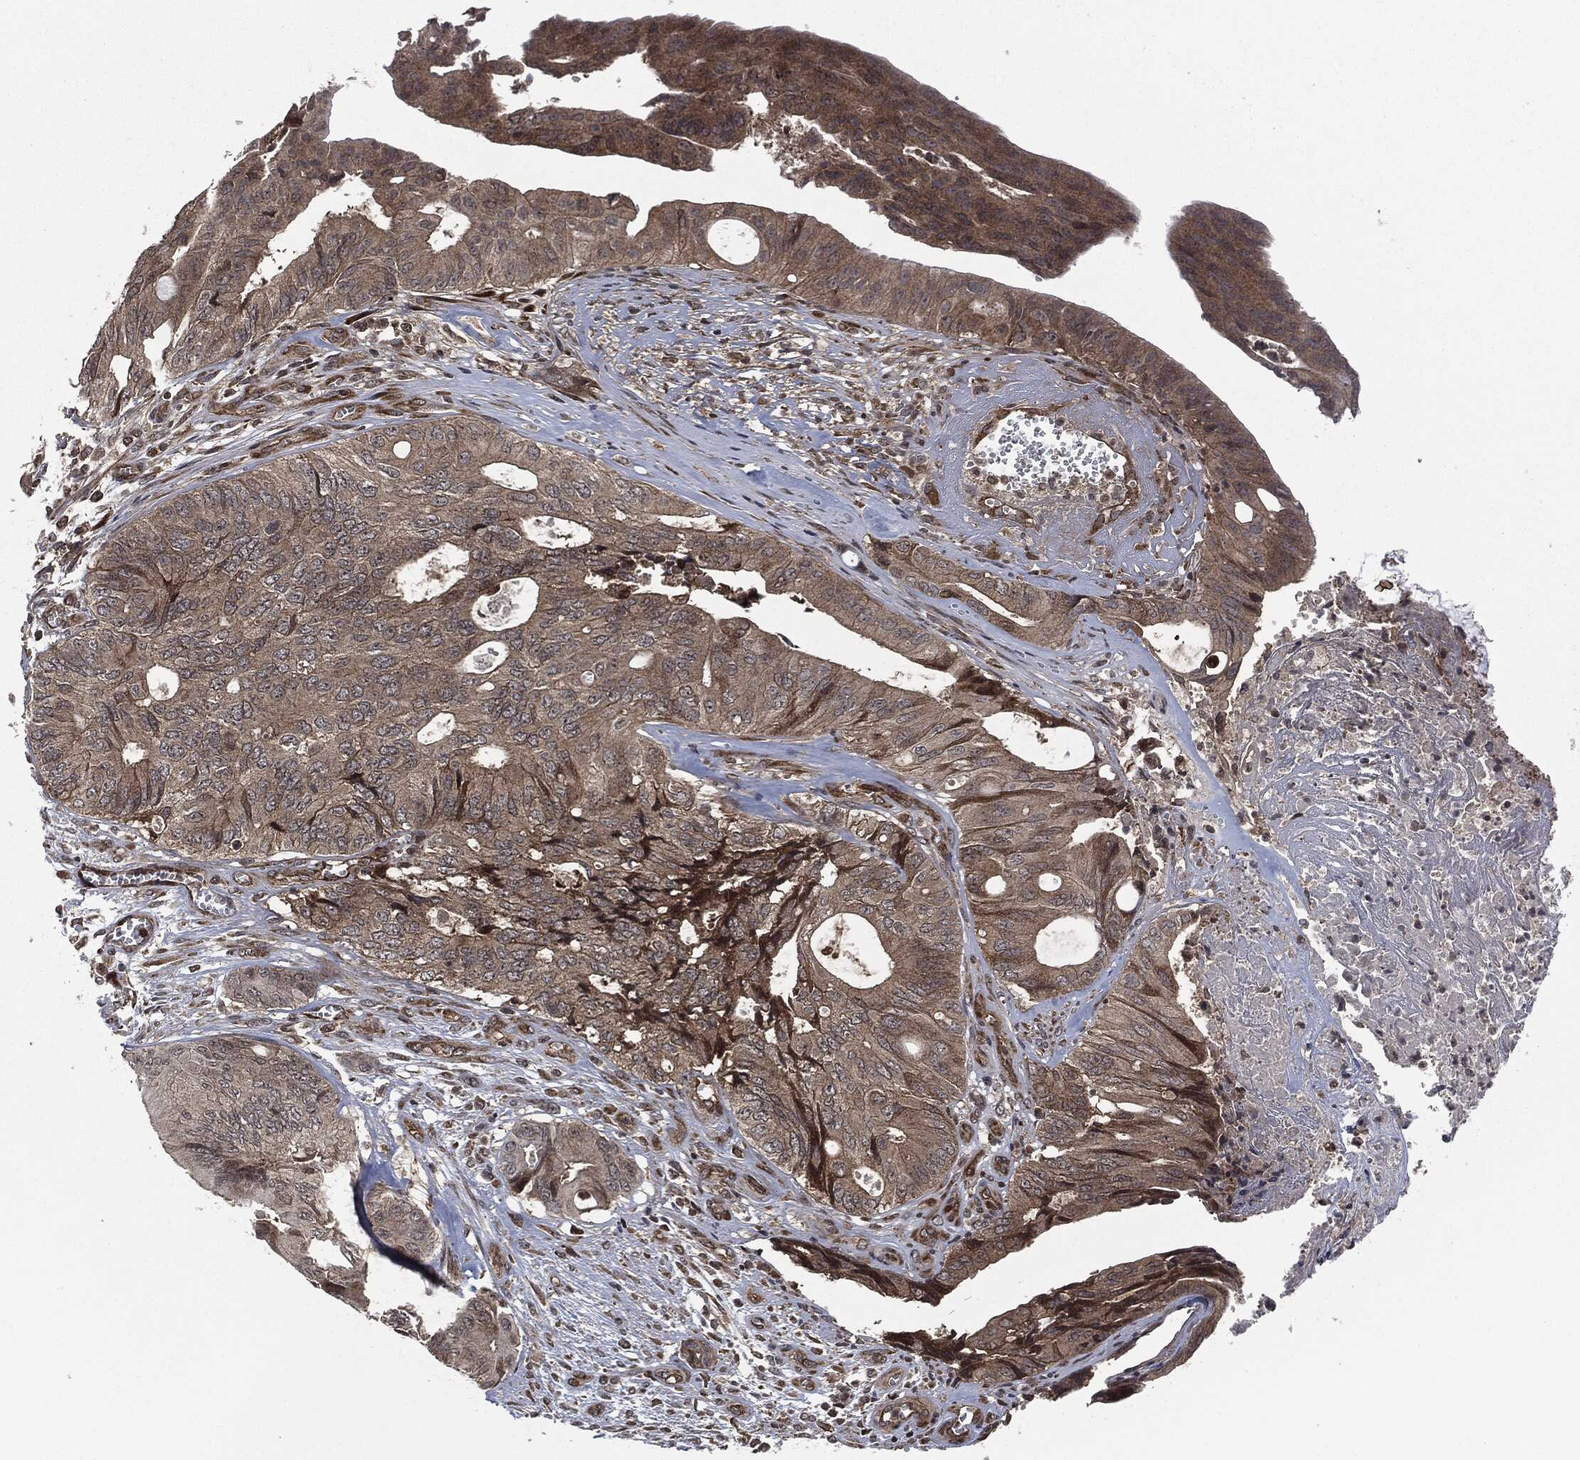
{"staining": {"intensity": "moderate", "quantity": "<25%", "location": "cytoplasmic/membranous"}, "tissue": "colorectal cancer", "cell_type": "Tumor cells", "image_type": "cancer", "snomed": [{"axis": "morphology", "description": "Normal tissue, NOS"}, {"axis": "morphology", "description": "Adenocarcinoma, NOS"}, {"axis": "topography", "description": "Colon"}], "caption": "A histopathology image of human colorectal cancer stained for a protein shows moderate cytoplasmic/membranous brown staining in tumor cells.", "gene": "HRAS", "patient": {"sex": "male", "age": 65}}